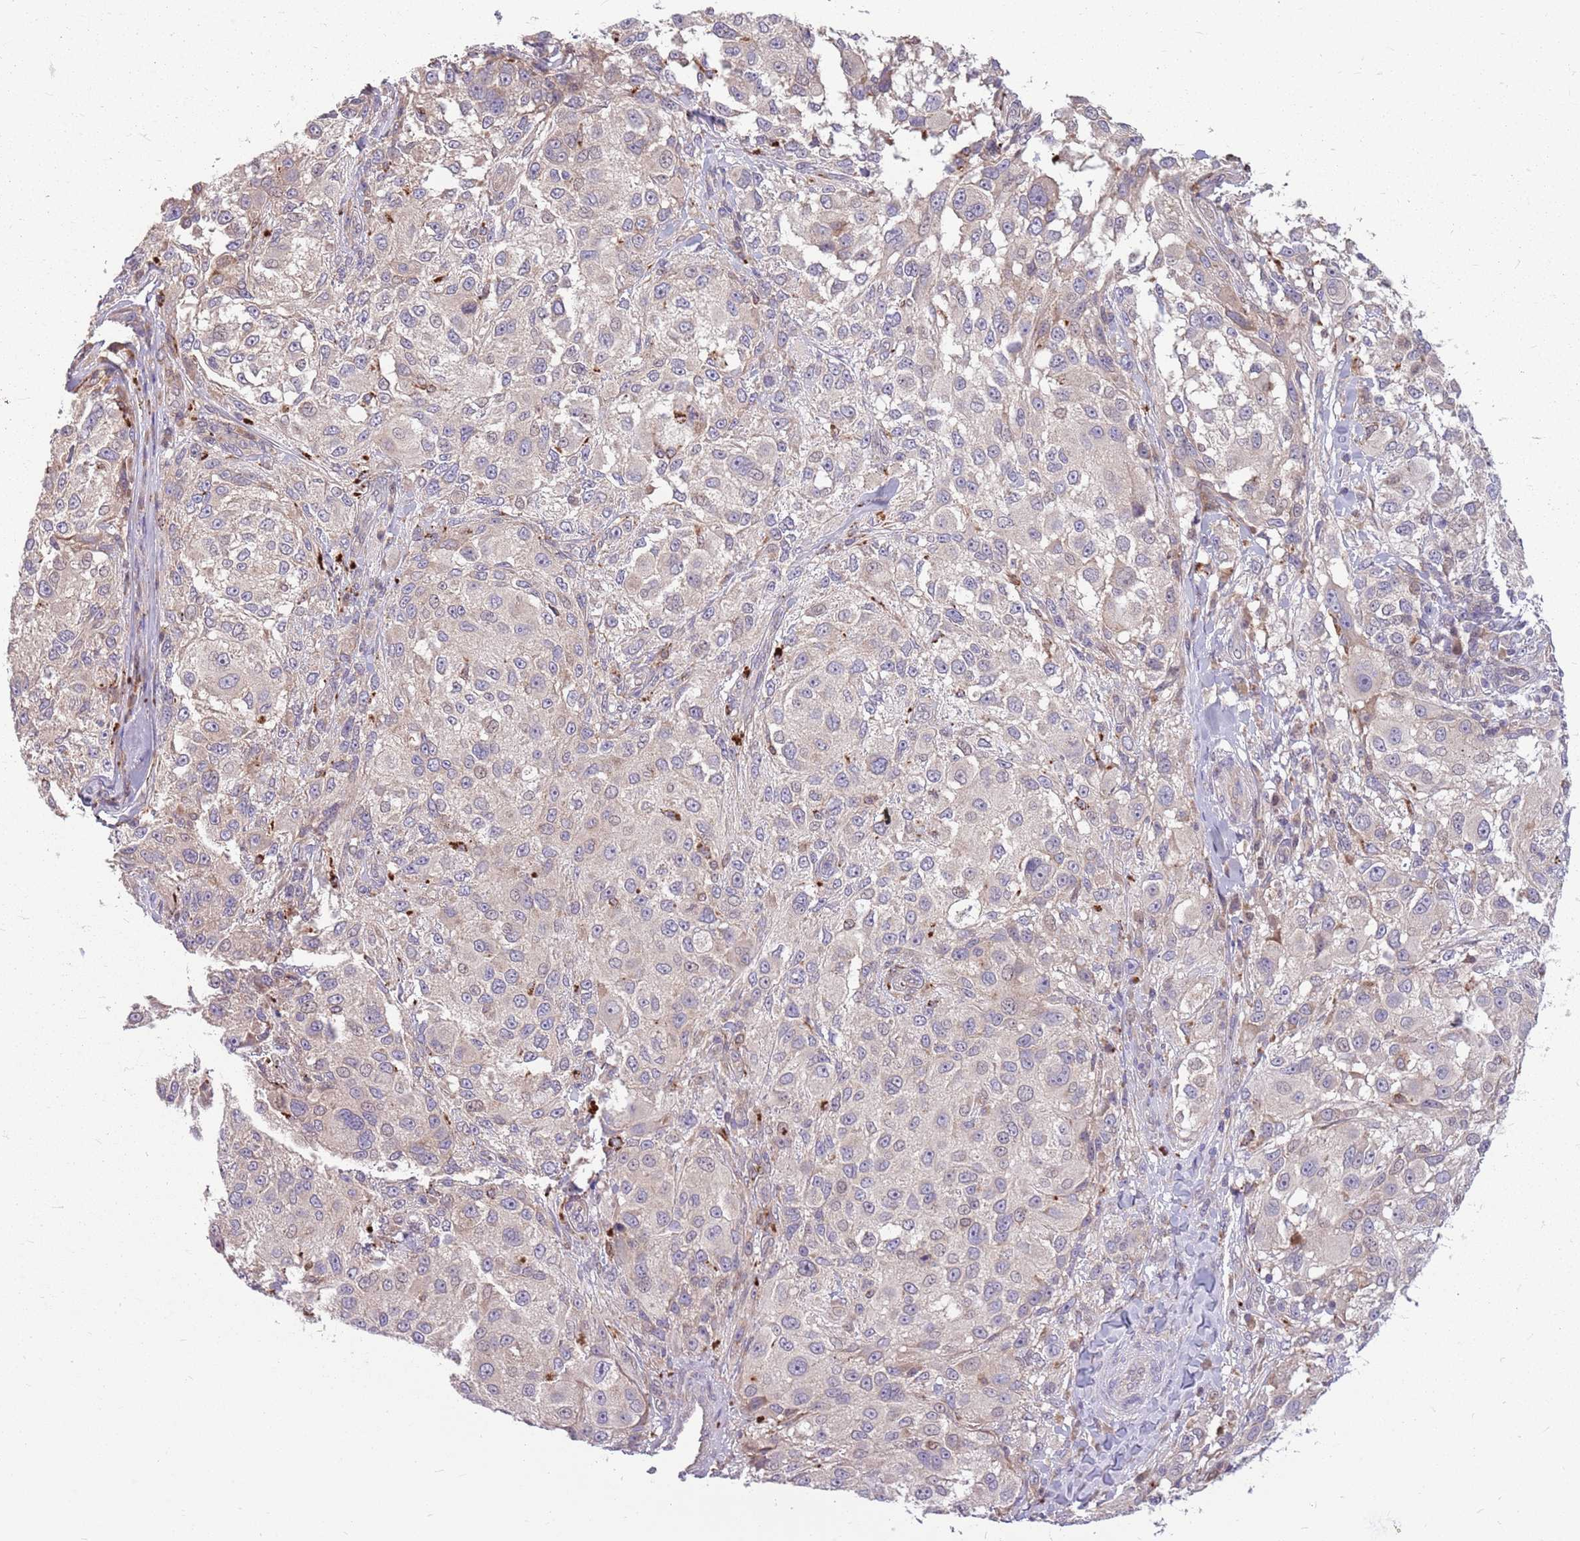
{"staining": {"intensity": "negative", "quantity": "none", "location": "none"}, "tissue": "melanoma", "cell_type": "Tumor cells", "image_type": "cancer", "snomed": [{"axis": "morphology", "description": "Normal morphology"}, {"axis": "morphology", "description": "Malignant melanoma, NOS"}, {"axis": "topography", "description": "Skin"}], "caption": "An image of malignant melanoma stained for a protein exhibits no brown staining in tumor cells.", "gene": "PPP1R27", "patient": {"sex": "female", "age": 72}}